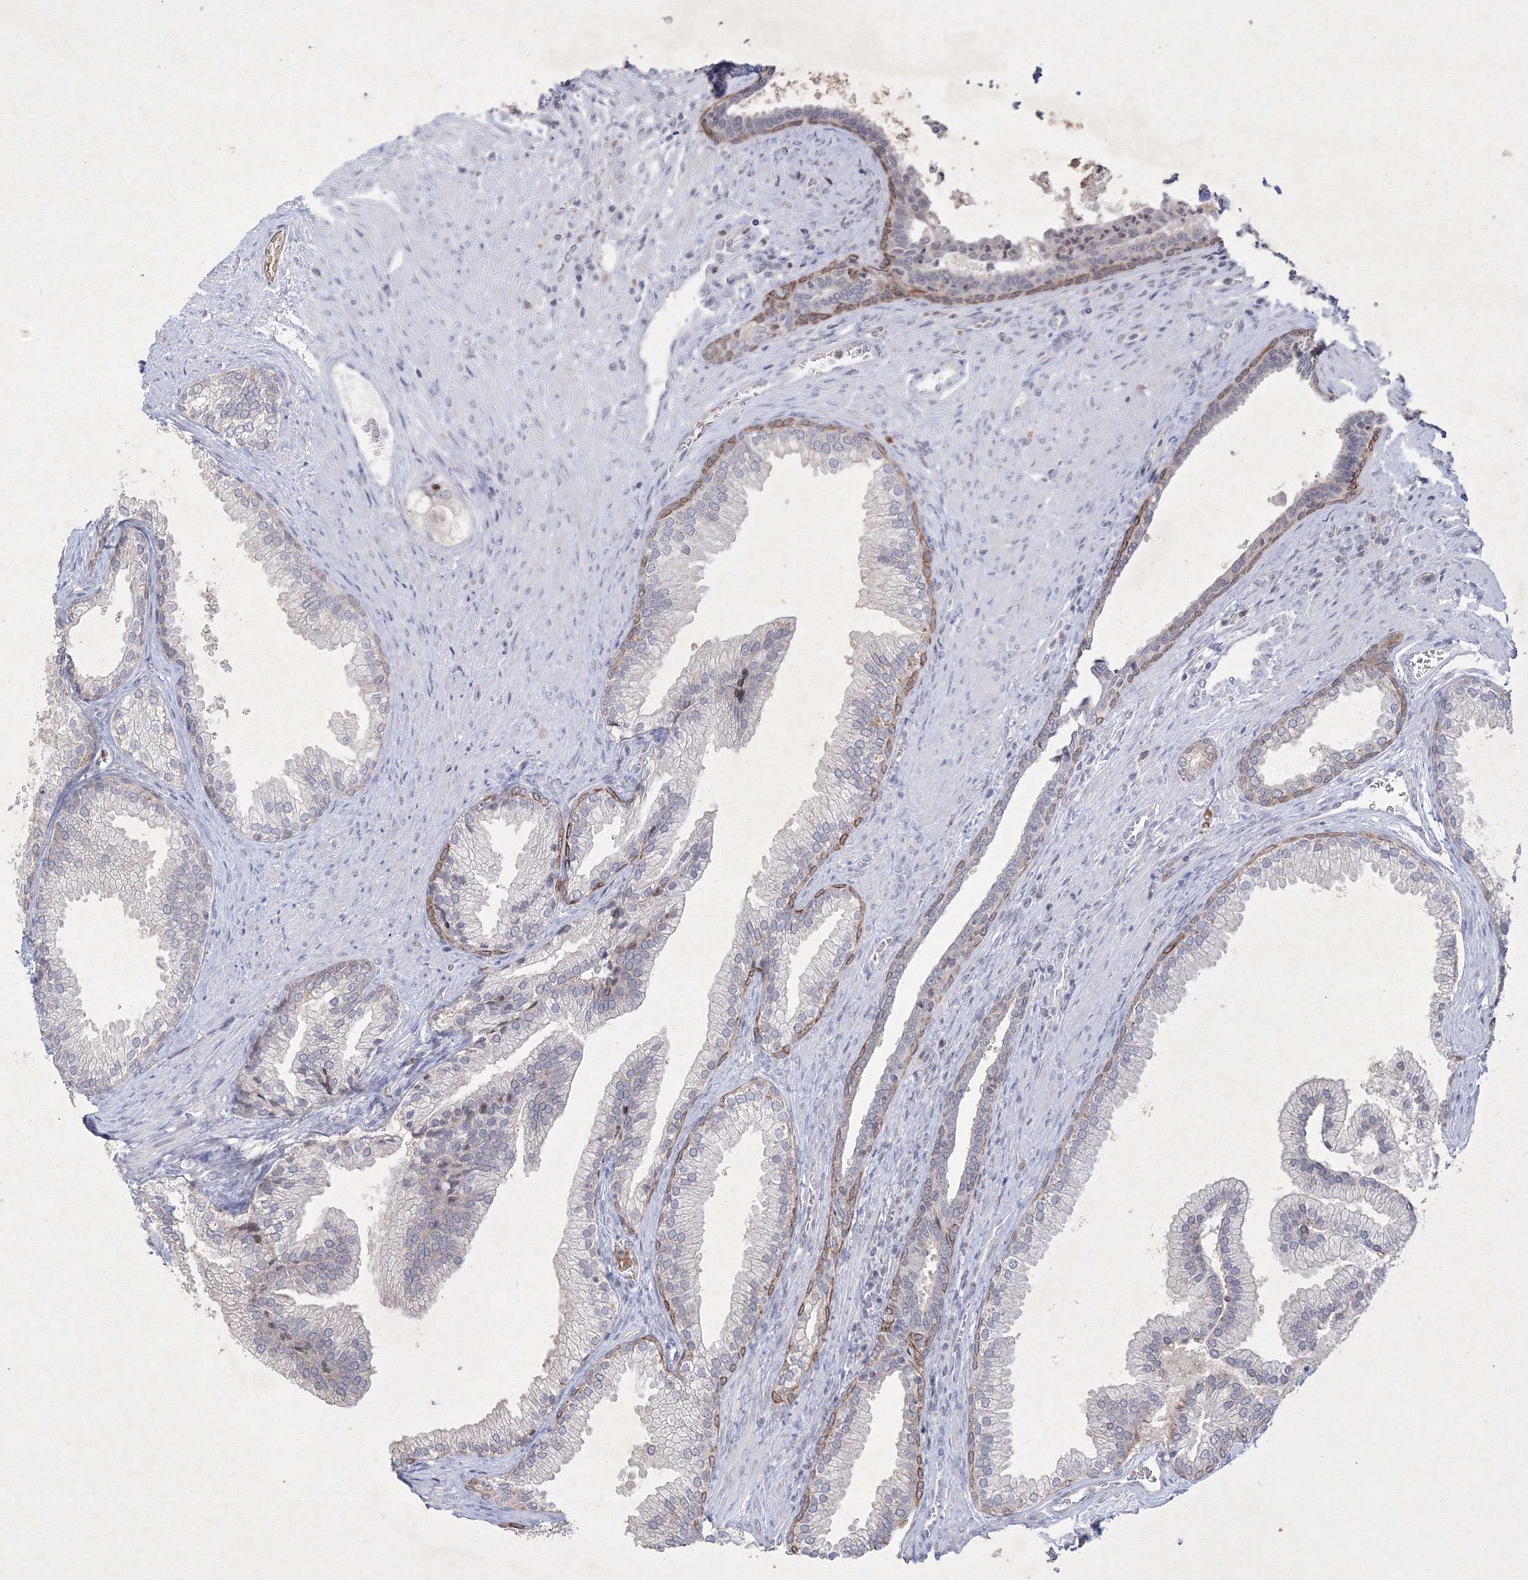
{"staining": {"intensity": "moderate", "quantity": "<25%", "location": "cytoplasmic/membranous"}, "tissue": "prostate", "cell_type": "Glandular cells", "image_type": "normal", "snomed": [{"axis": "morphology", "description": "Normal tissue, NOS"}, {"axis": "topography", "description": "Prostate"}], "caption": "An immunohistochemistry histopathology image of normal tissue is shown. Protein staining in brown labels moderate cytoplasmic/membranous positivity in prostate within glandular cells.", "gene": "NXPE3", "patient": {"sex": "male", "age": 76}}